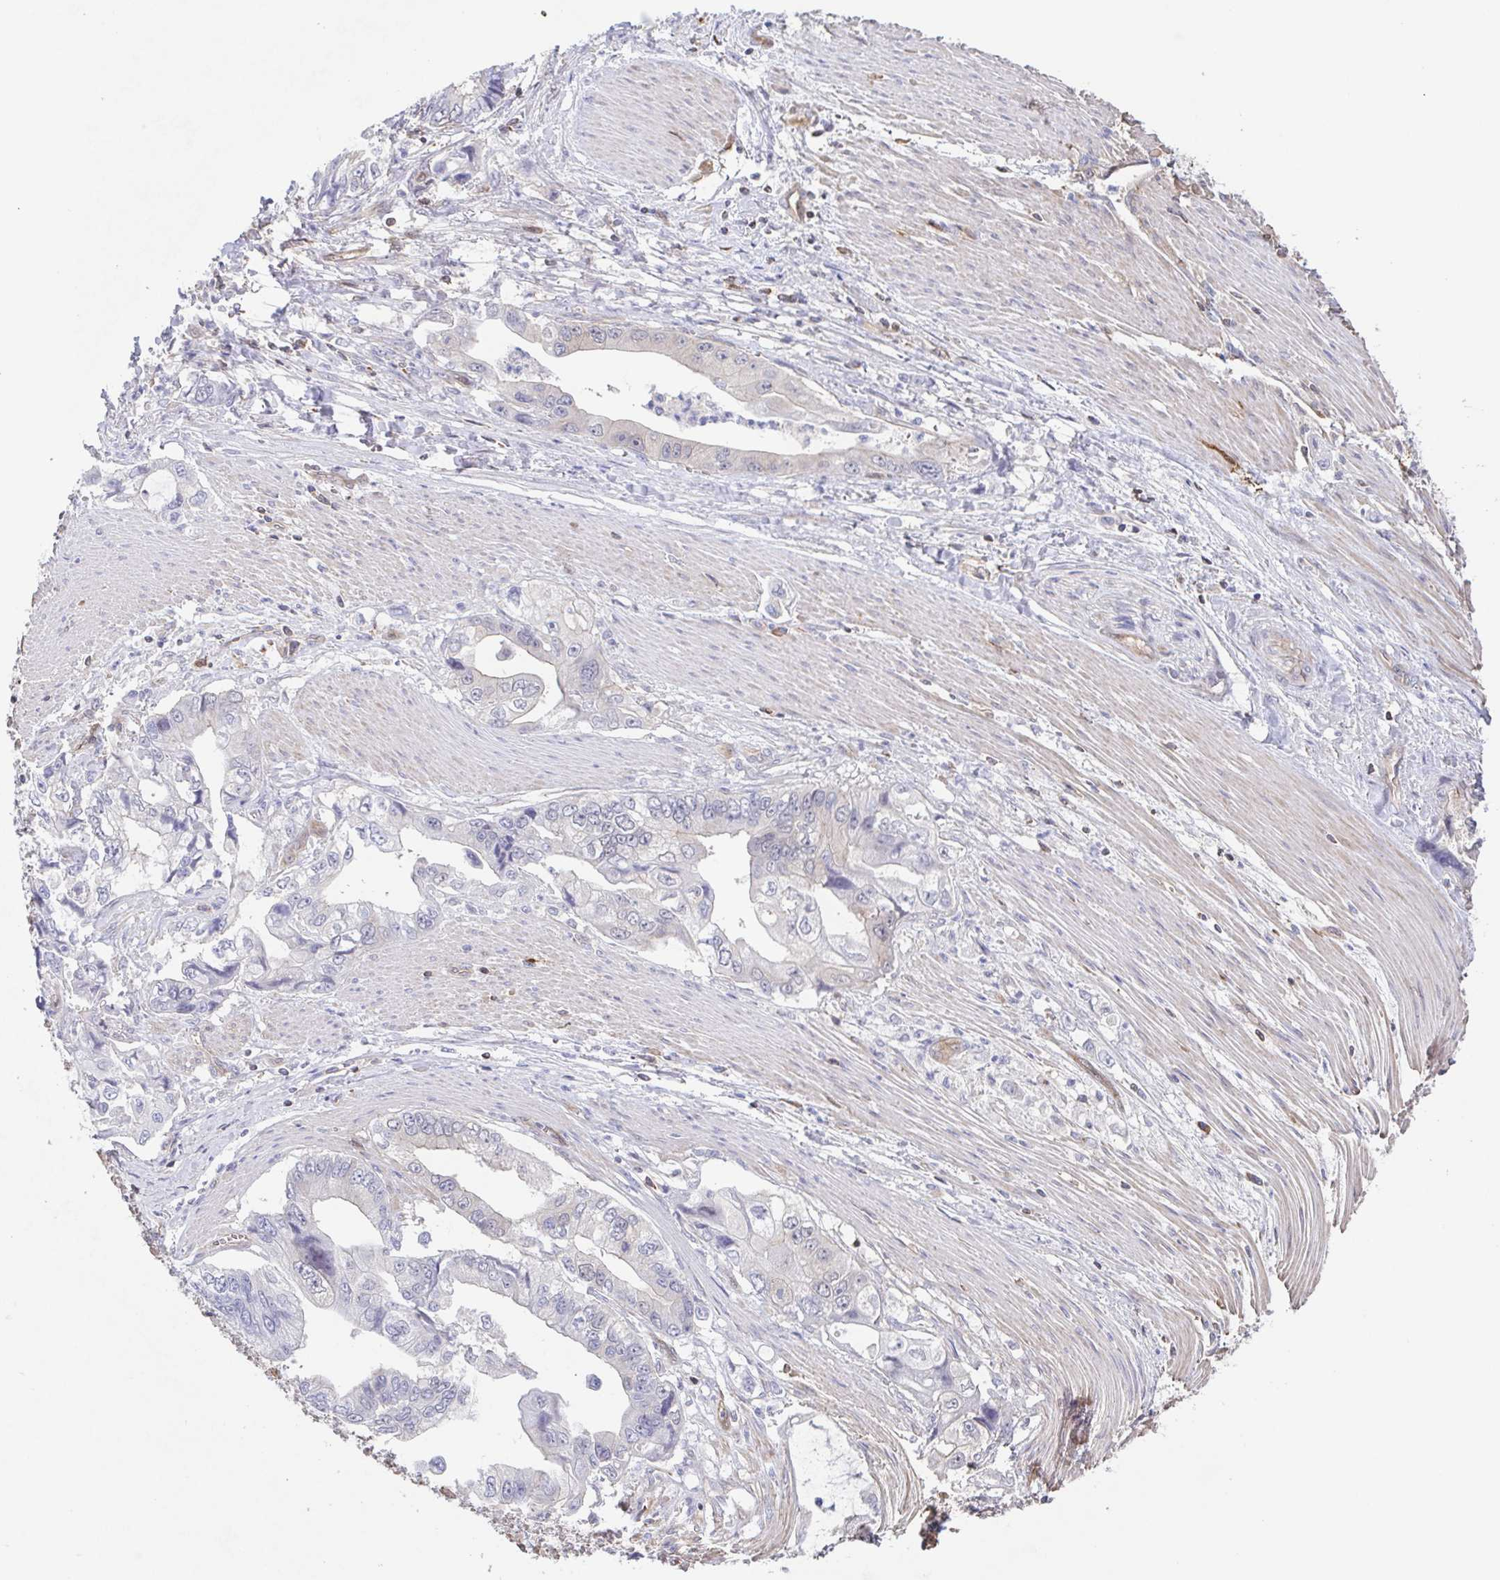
{"staining": {"intensity": "negative", "quantity": "none", "location": "none"}, "tissue": "stomach cancer", "cell_type": "Tumor cells", "image_type": "cancer", "snomed": [{"axis": "morphology", "description": "Adenocarcinoma, NOS"}, {"axis": "topography", "description": "Pancreas"}, {"axis": "topography", "description": "Stomach, upper"}], "caption": "Image shows no protein expression in tumor cells of stomach cancer tissue.", "gene": "AGFG2", "patient": {"sex": "male", "age": 77}}